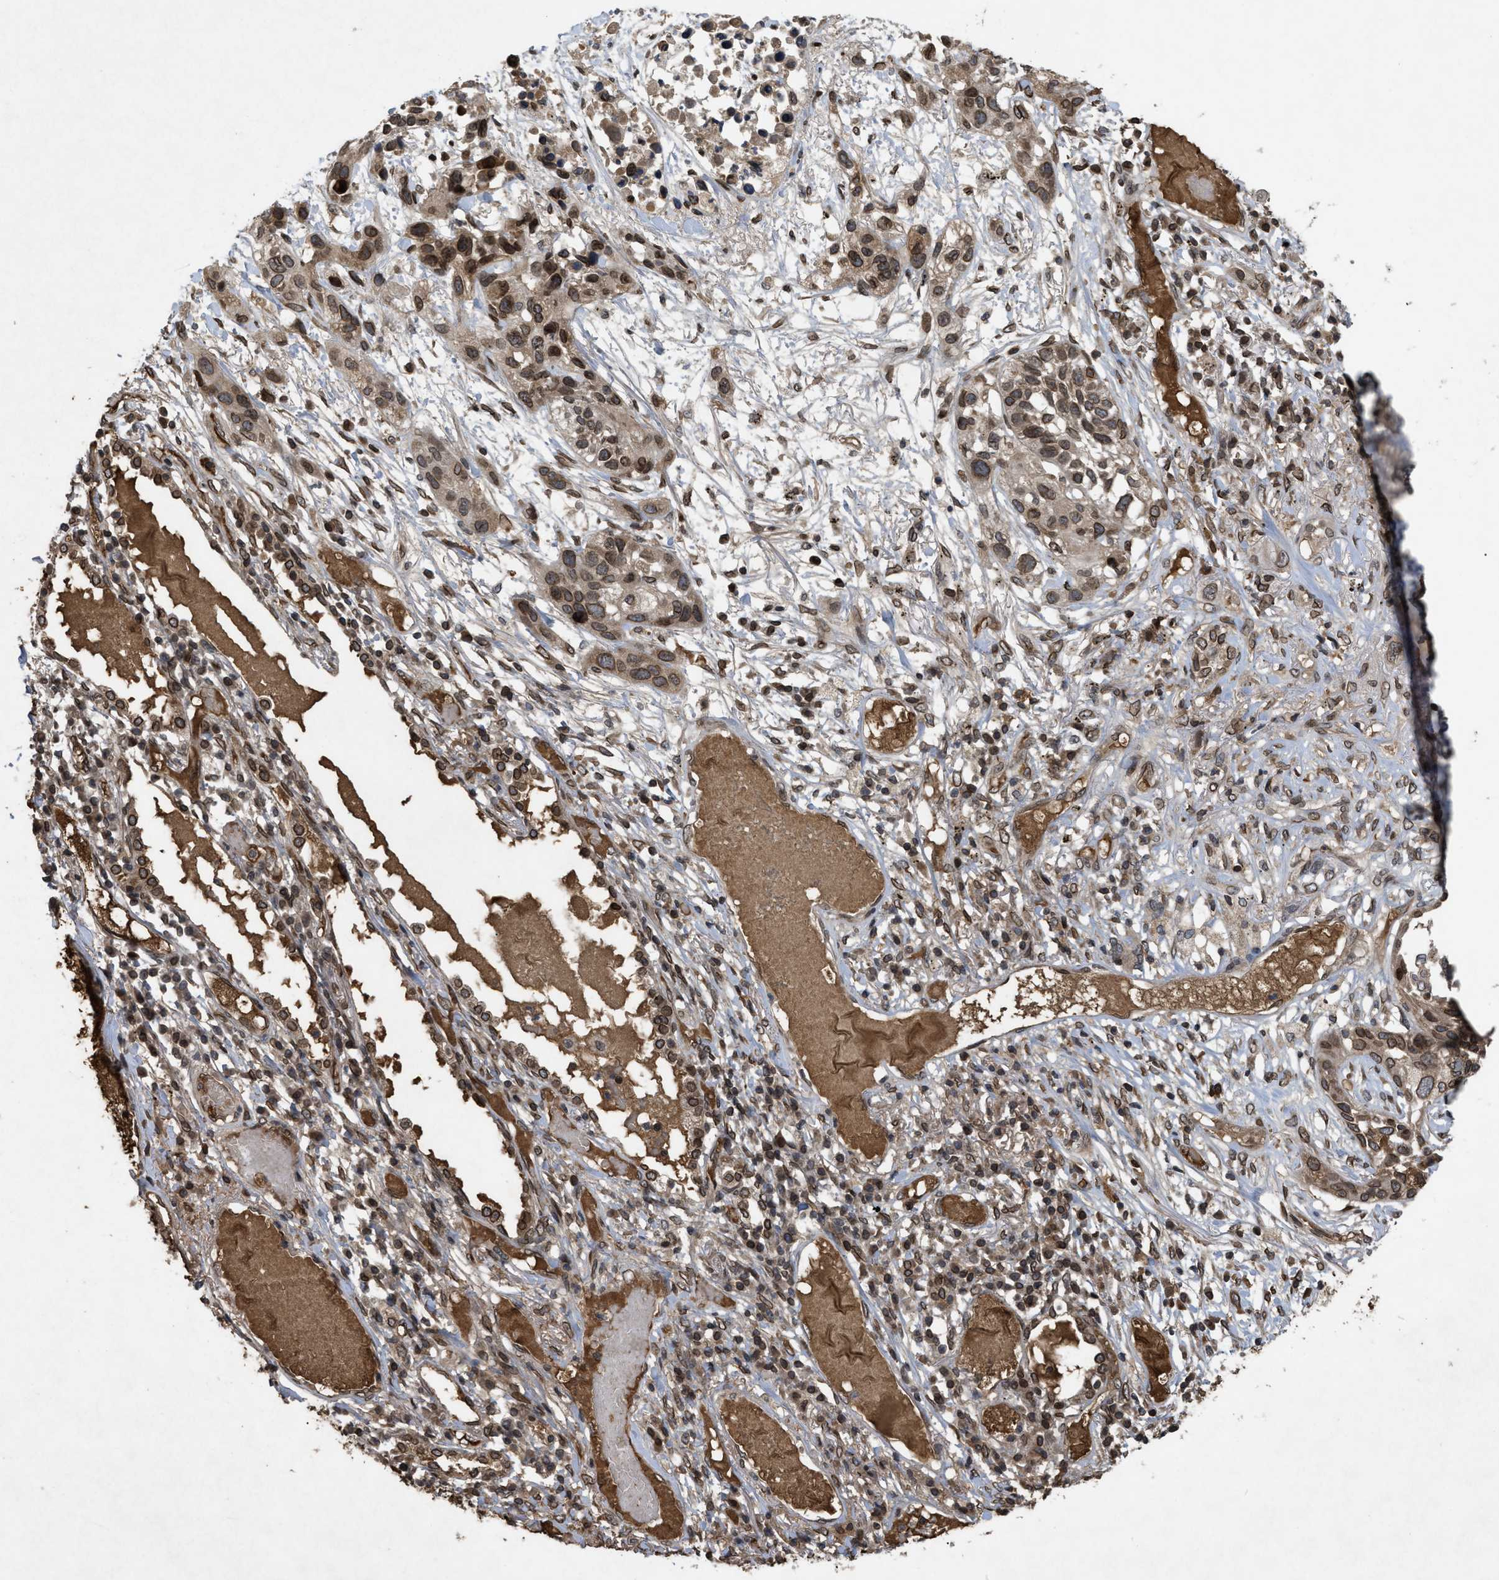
{"staining": {"intensity": "moderate", "quantity": ">75%", "location": "cytoplasmic/membranous,nuclear"}, "tissue": "lung cancer", "cell_type": "Tumor cells", "image_type": "cancer", "snomed": [{"axis": "morphology", "description": "Squamous cell carcinoma, NOS"}, {"axis": "topography", "description": "Lung"}], "caption": "Approximately >75% of tumor cells in human lung cancer demonstrate moderate cytoplasmic/membranous and nuclear protein staining as visualized by brown immunohistochemical staining.", "gene": "CRY1", "patient": {"sex": "male", "age": 71}}